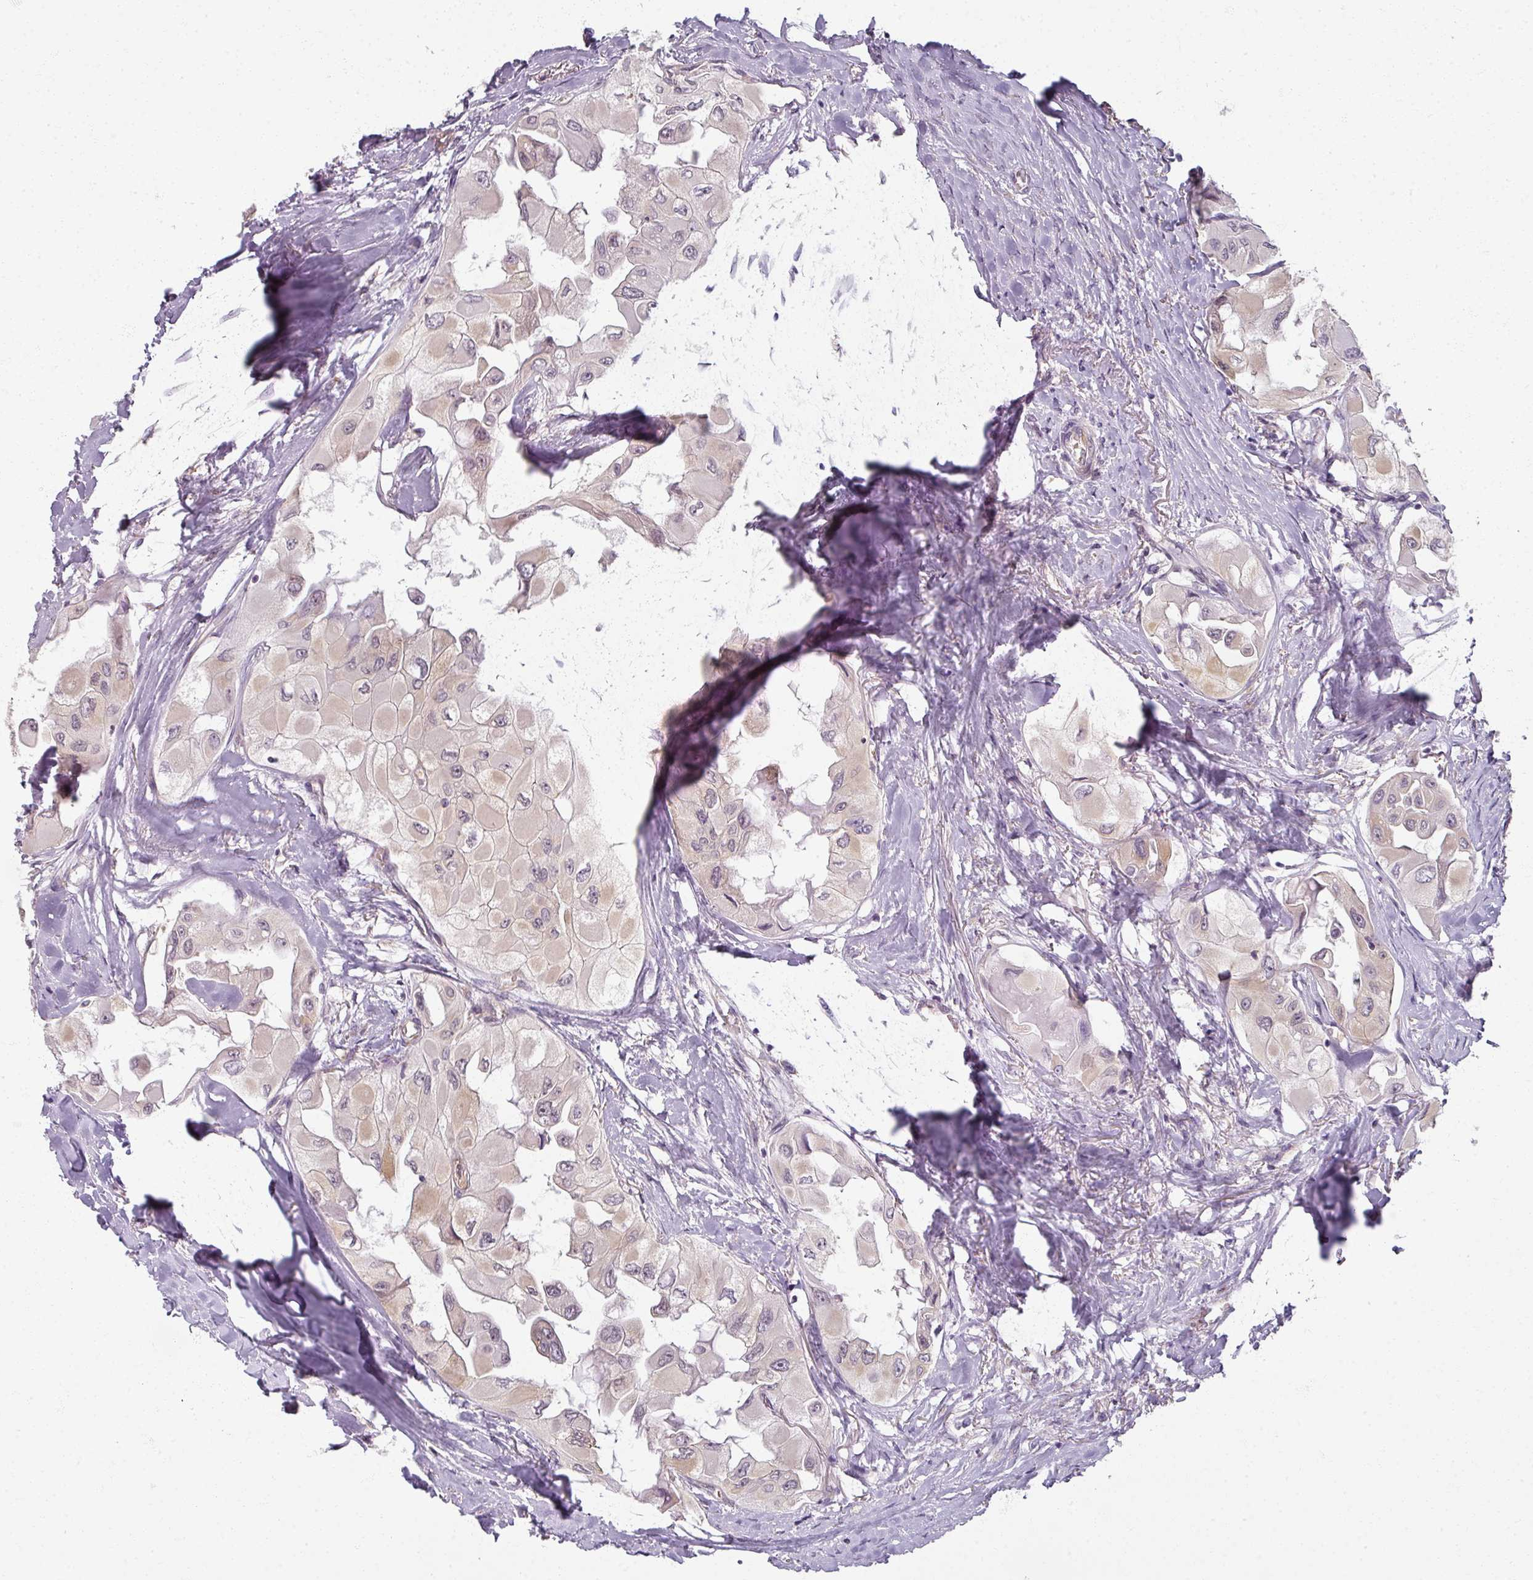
{"staining": {"intensity": "negative", "quantity": "none", "location": "none"}, "tissue": "thyroid cancer", "cell_type": "Tumor cells", "image_type": "cancer", "snomed": [{"axis": "morphology", "description": "Normal tissue, NOS"}, {"axis": "morphology", "description": "Papillary adenocarcinoma, NOS"}, {"axis": "topography", "description": "Thyroid gland"}], "caption": "Immunohistochemical staining of human papillary adenocarcinoma (thyroid) displays no significant expression in tumor cells. Brightfield microscopy of immunohistochemistry stained with DAB (3,3'-diaminobenzidine) (brown) and hematoxylin (blue), captured at high magnification.", "gene": "AGPAT4", "patient": {"sex": "female", "age": 59}}